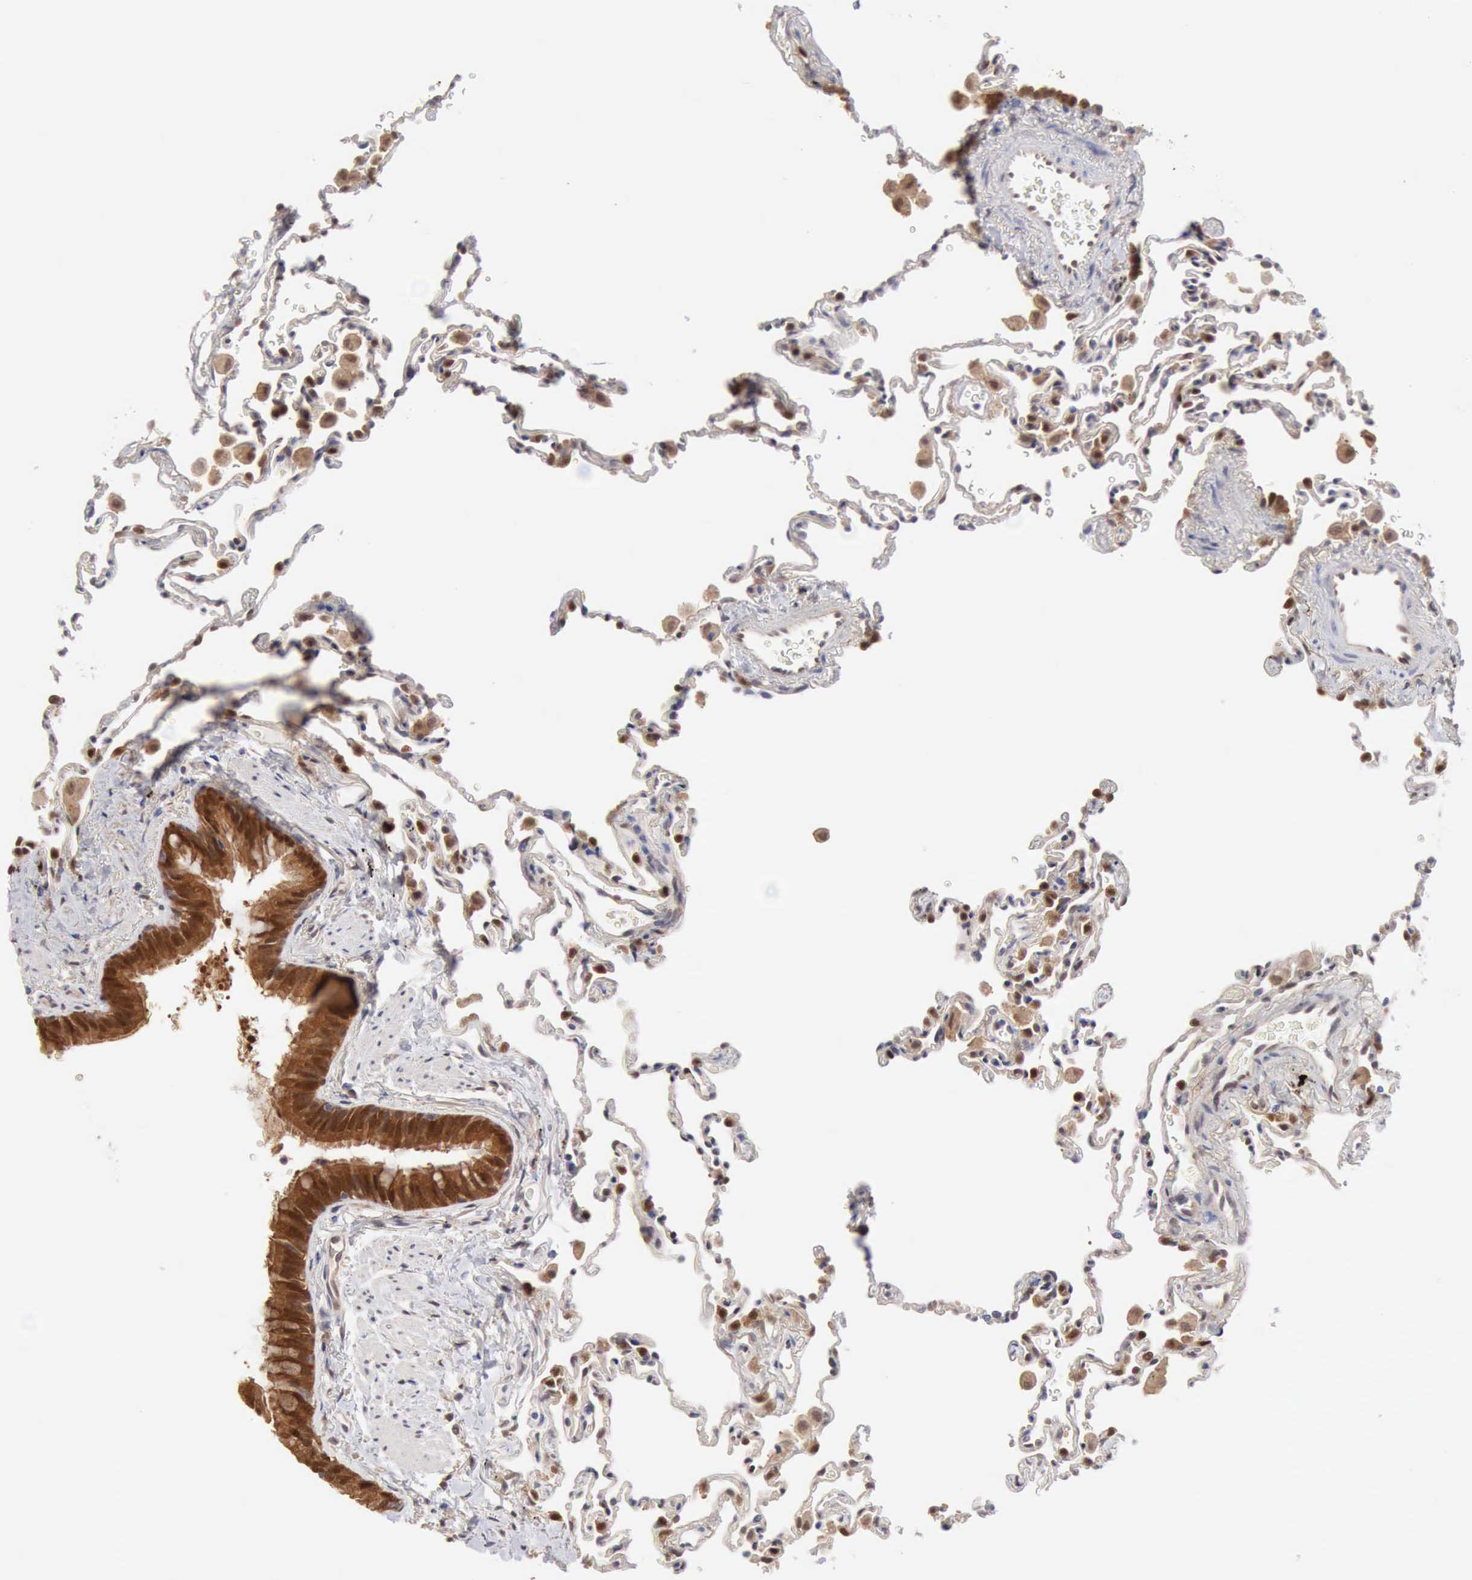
{"staining": {"intensity": "negative", "quantity": "none", "location": "none"}, "tissue": "lung", "cell_type": "Alveolar cells", "image_type": "normal", "snomed": [{"axis": "morphology", "description": "Normal tissue, NOS"}, {"axis": "topography", "description": "Lung"}], "caption": "Immunohistochemical staining of normal lung displays no significant positivity in alveolar cells.", "gene": "PTGR2", "patient": {"sex": "male", "age": 59}}